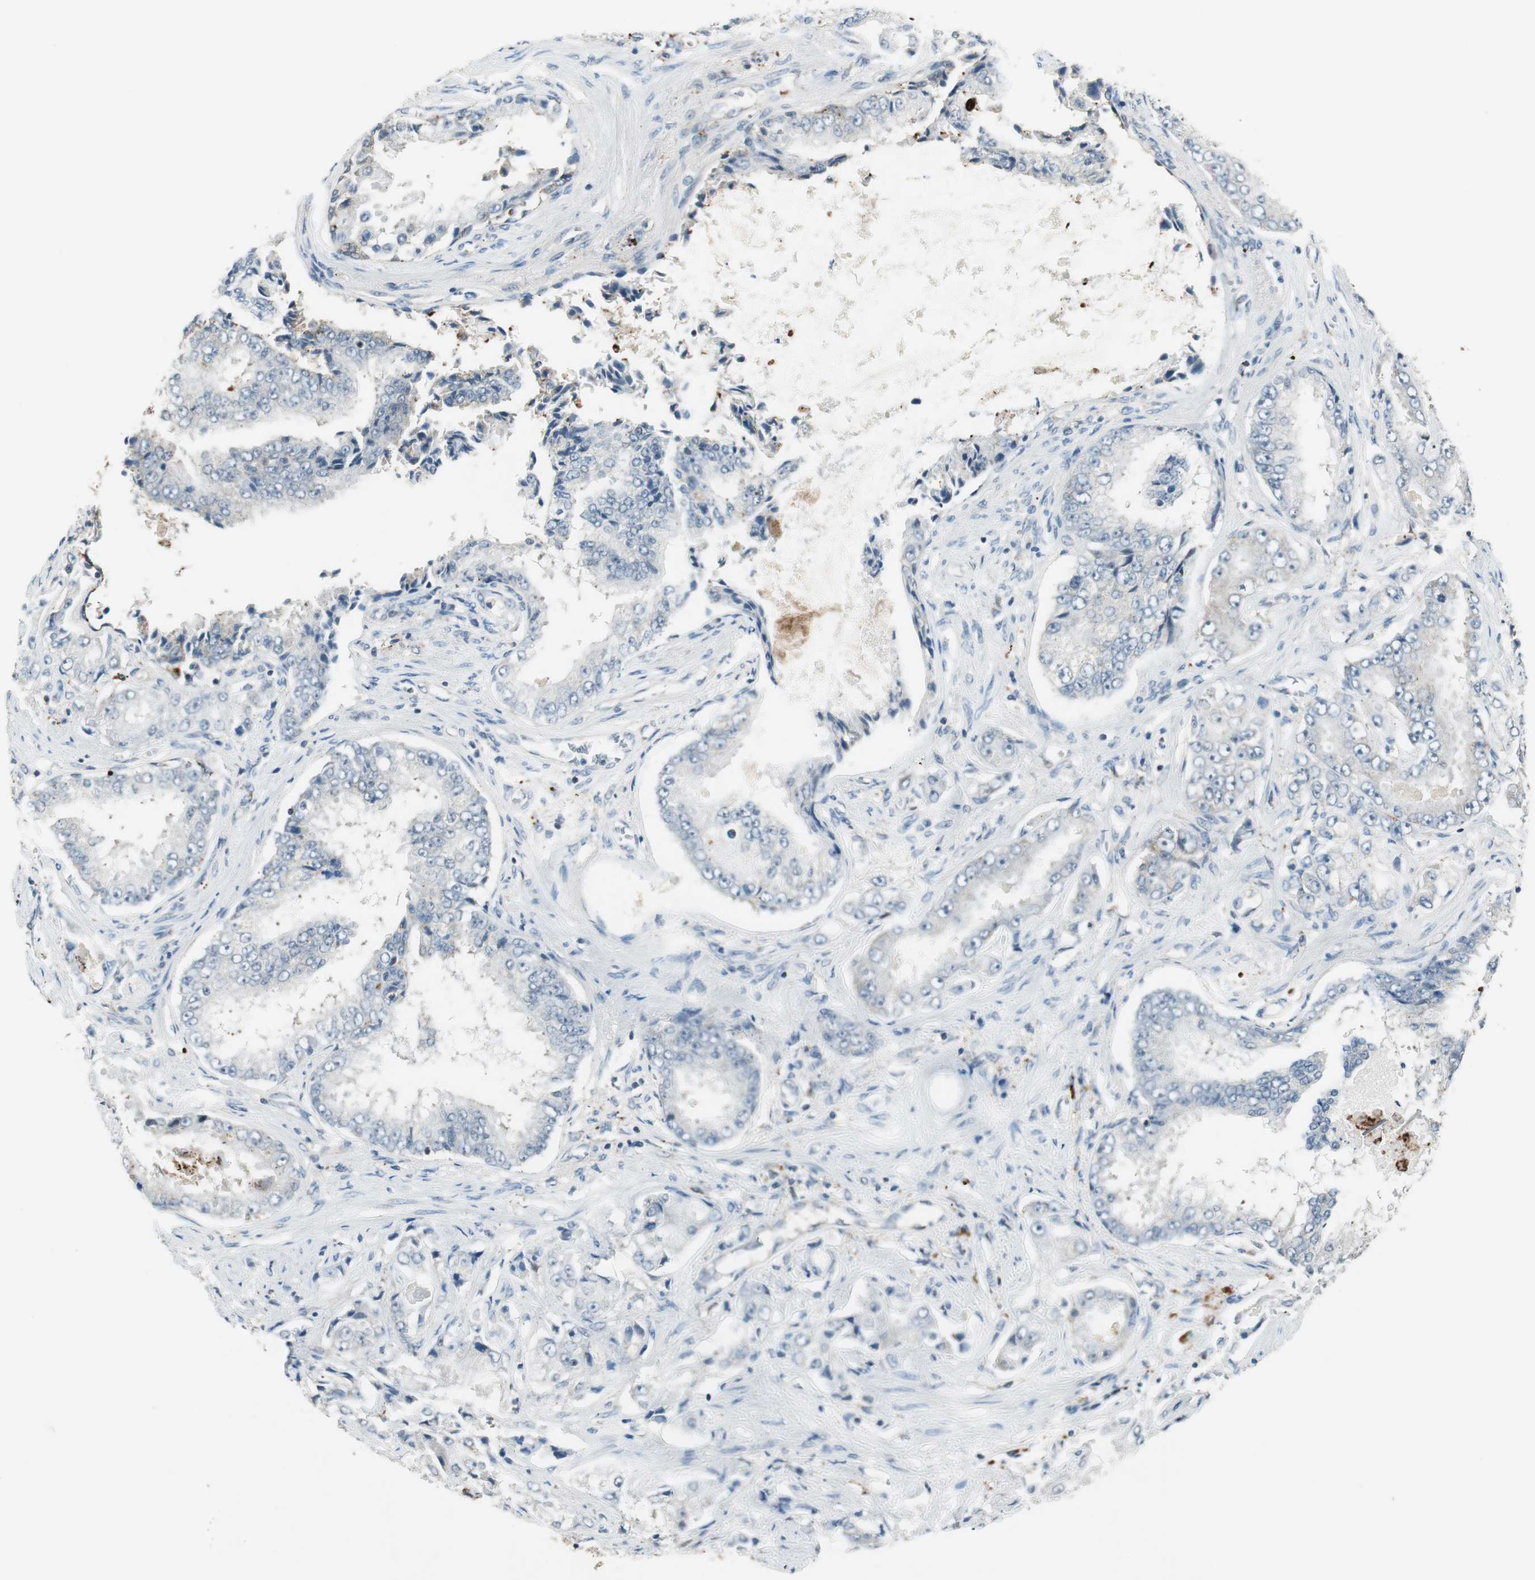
{"staining": {"intensity": "negative", "quantity": "none", "location": "none"}, "tissue": "prostate cancer", "cell_type": "Tumor cells", "image_type": "cancer", "snomed": [{"axis": "morphology", "description": "Adenocarcinoma, High grade"}, {"axis": "topography", "description": "Prostate"}], "caption": "Prostate adenocarcinoma (high-grade) was stained to show a protein in brown. There is no significant expression in tumor cells. (Brightfield microscopy of DAB immunohistochemistry at high magnification).", "gene": "NCK1", "patient": {"sex": "male", "age": 73}}